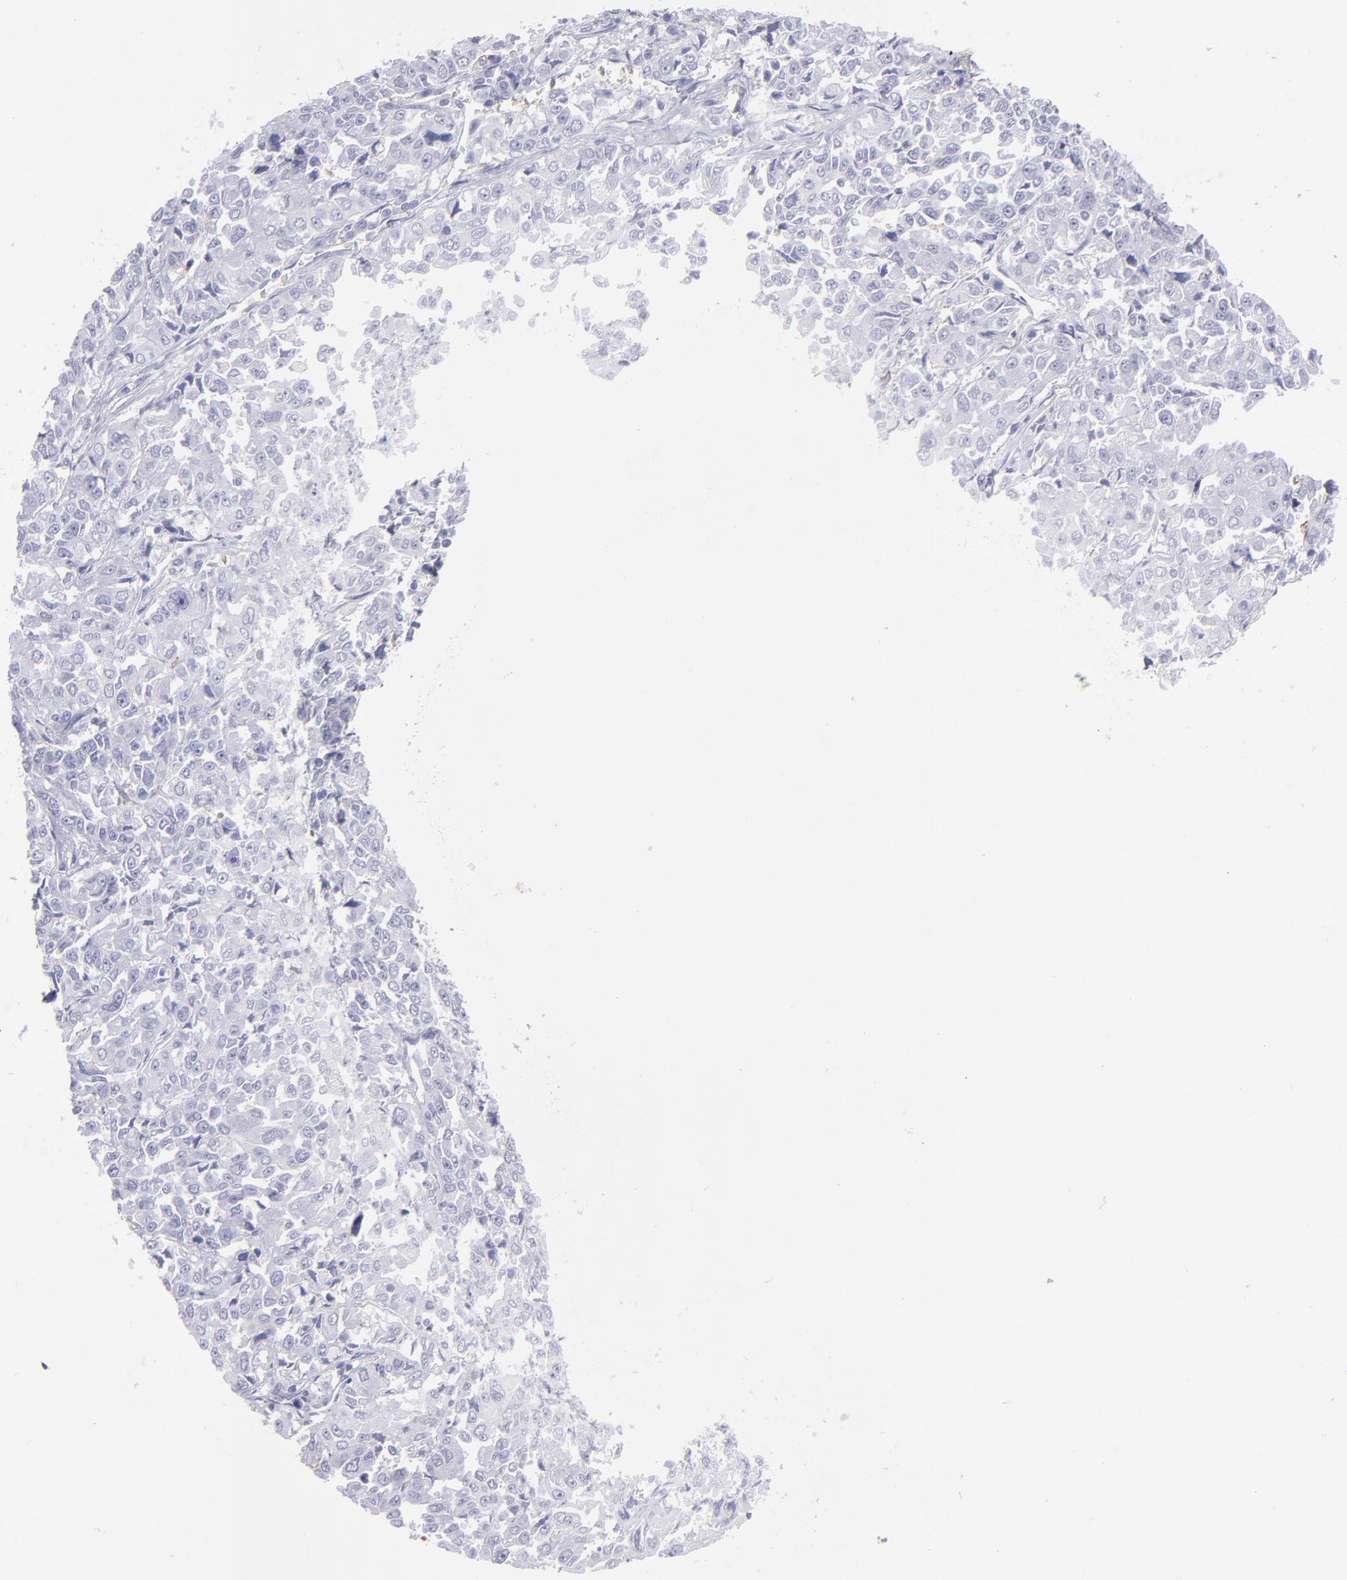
{"staining": {"intensity": "negative", "quantity": "none", "location": "none"}, "tissue": "pancreatic cancer", "cell_type": "Tumor cells", "image_type": "cancer", "snomed": [{"axis": "morphology", "description": "Adenocarcinoma, NOS"}, {"axis": "topography", "description": "Pancreas"}], "caption": "This photomicrograph is of pancreatic cancer stained with immunohistochemistry (IHC) to label a protein in brown with the nuclei are counter-stained blue. There is no positivity in tumor cells.", "gene": "MB", "patient": {"sex": "female", "age": 52}}